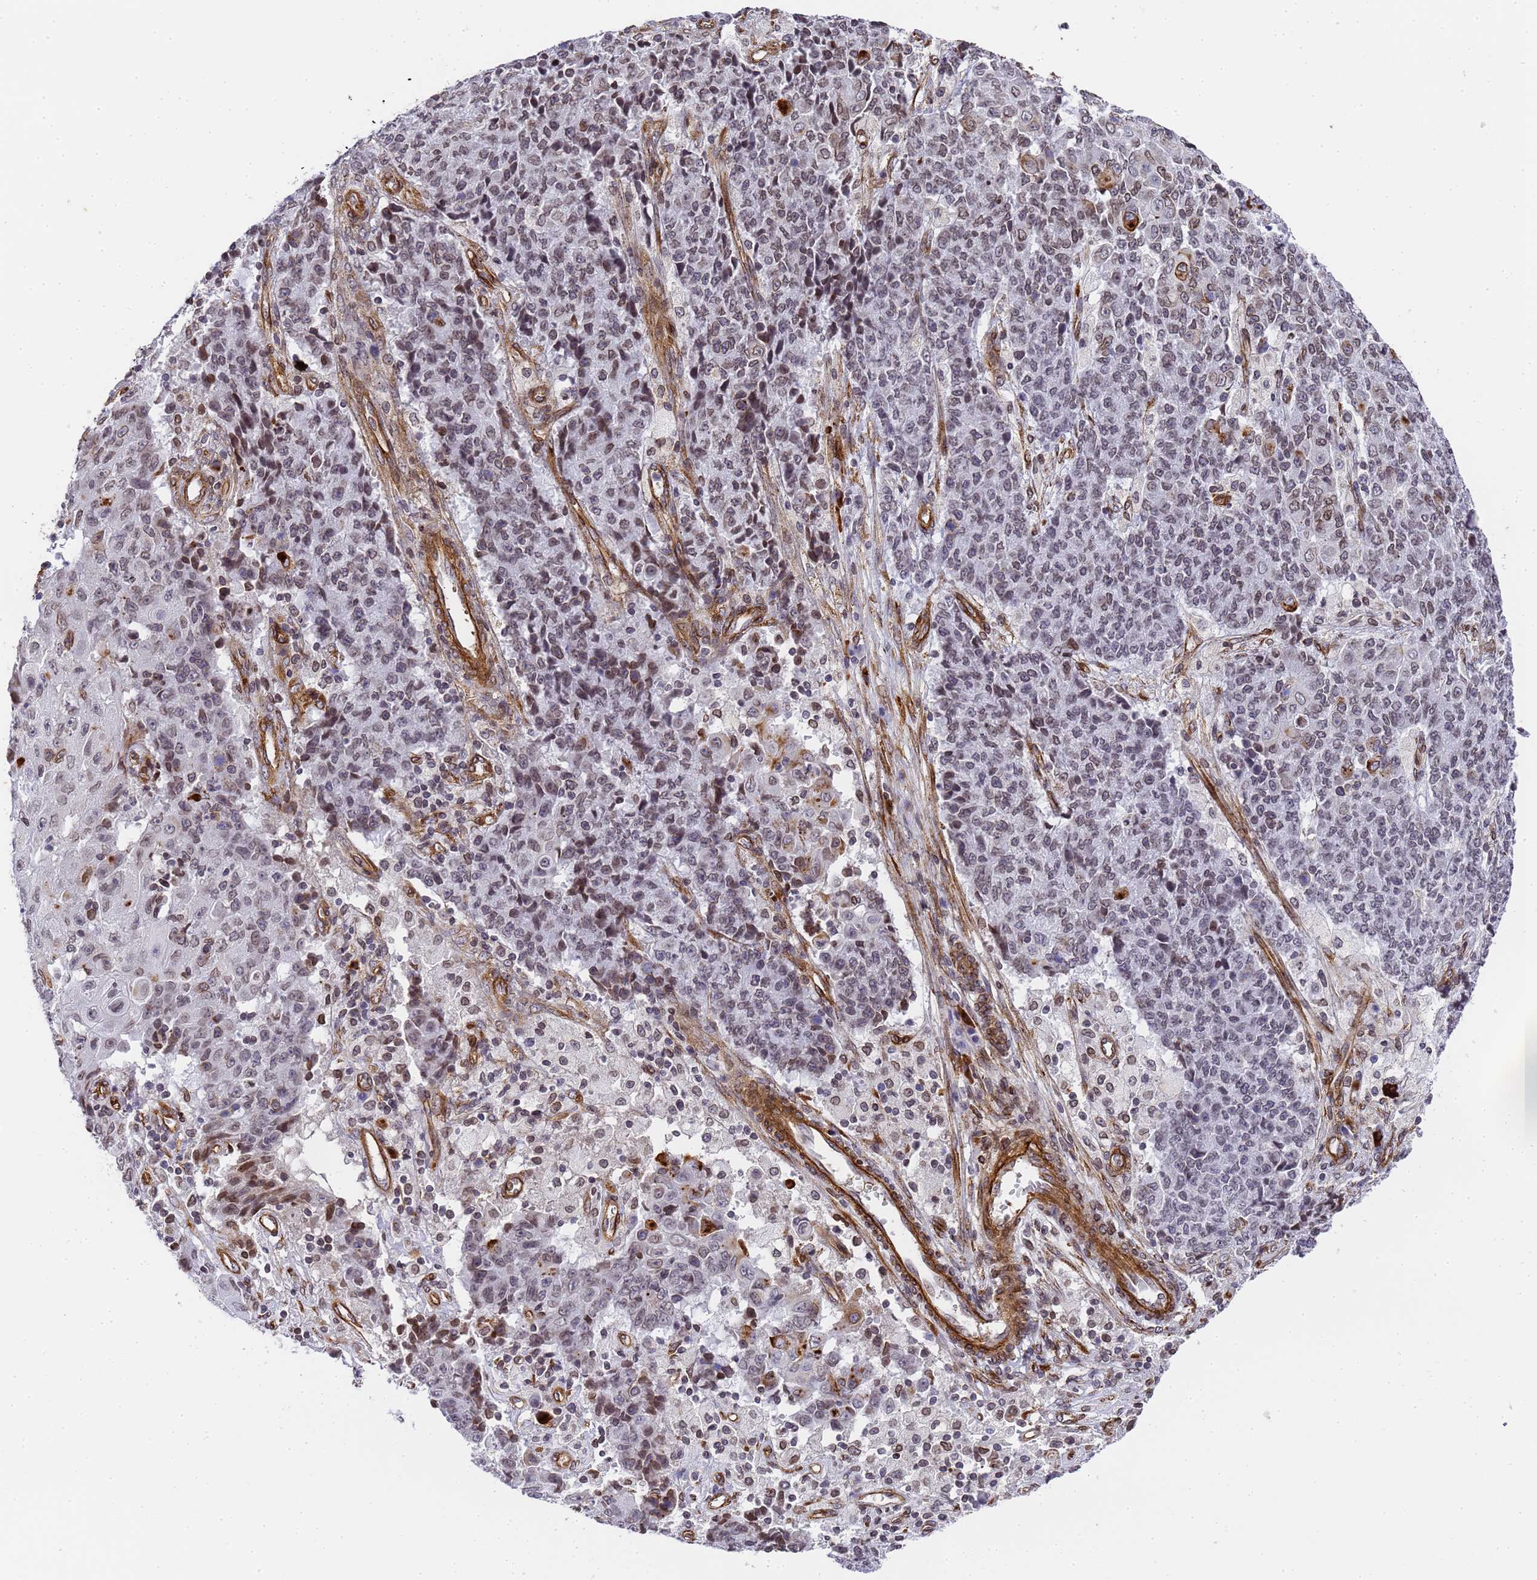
{"staining": {"intensity": "moderate", "quantity": "<25%", "location": "nuclear"}, "tissue": "ovarian cancer", "cell_type": "Tumor cells", "image_type": "cancer", "snomed": [{"axis": "morphology", "description": "Carcinoma, endometroid"}, {"axis": "topography", "description": "Ovary"}], "caption": "An IHC image of tumor tissue is shown. Protein staining in brown shows moderate nuclear positivity in ovarian cancer within tumor cells.", "gene": "IGFBP7", "patient": {"sex": "female", "age": 42}}